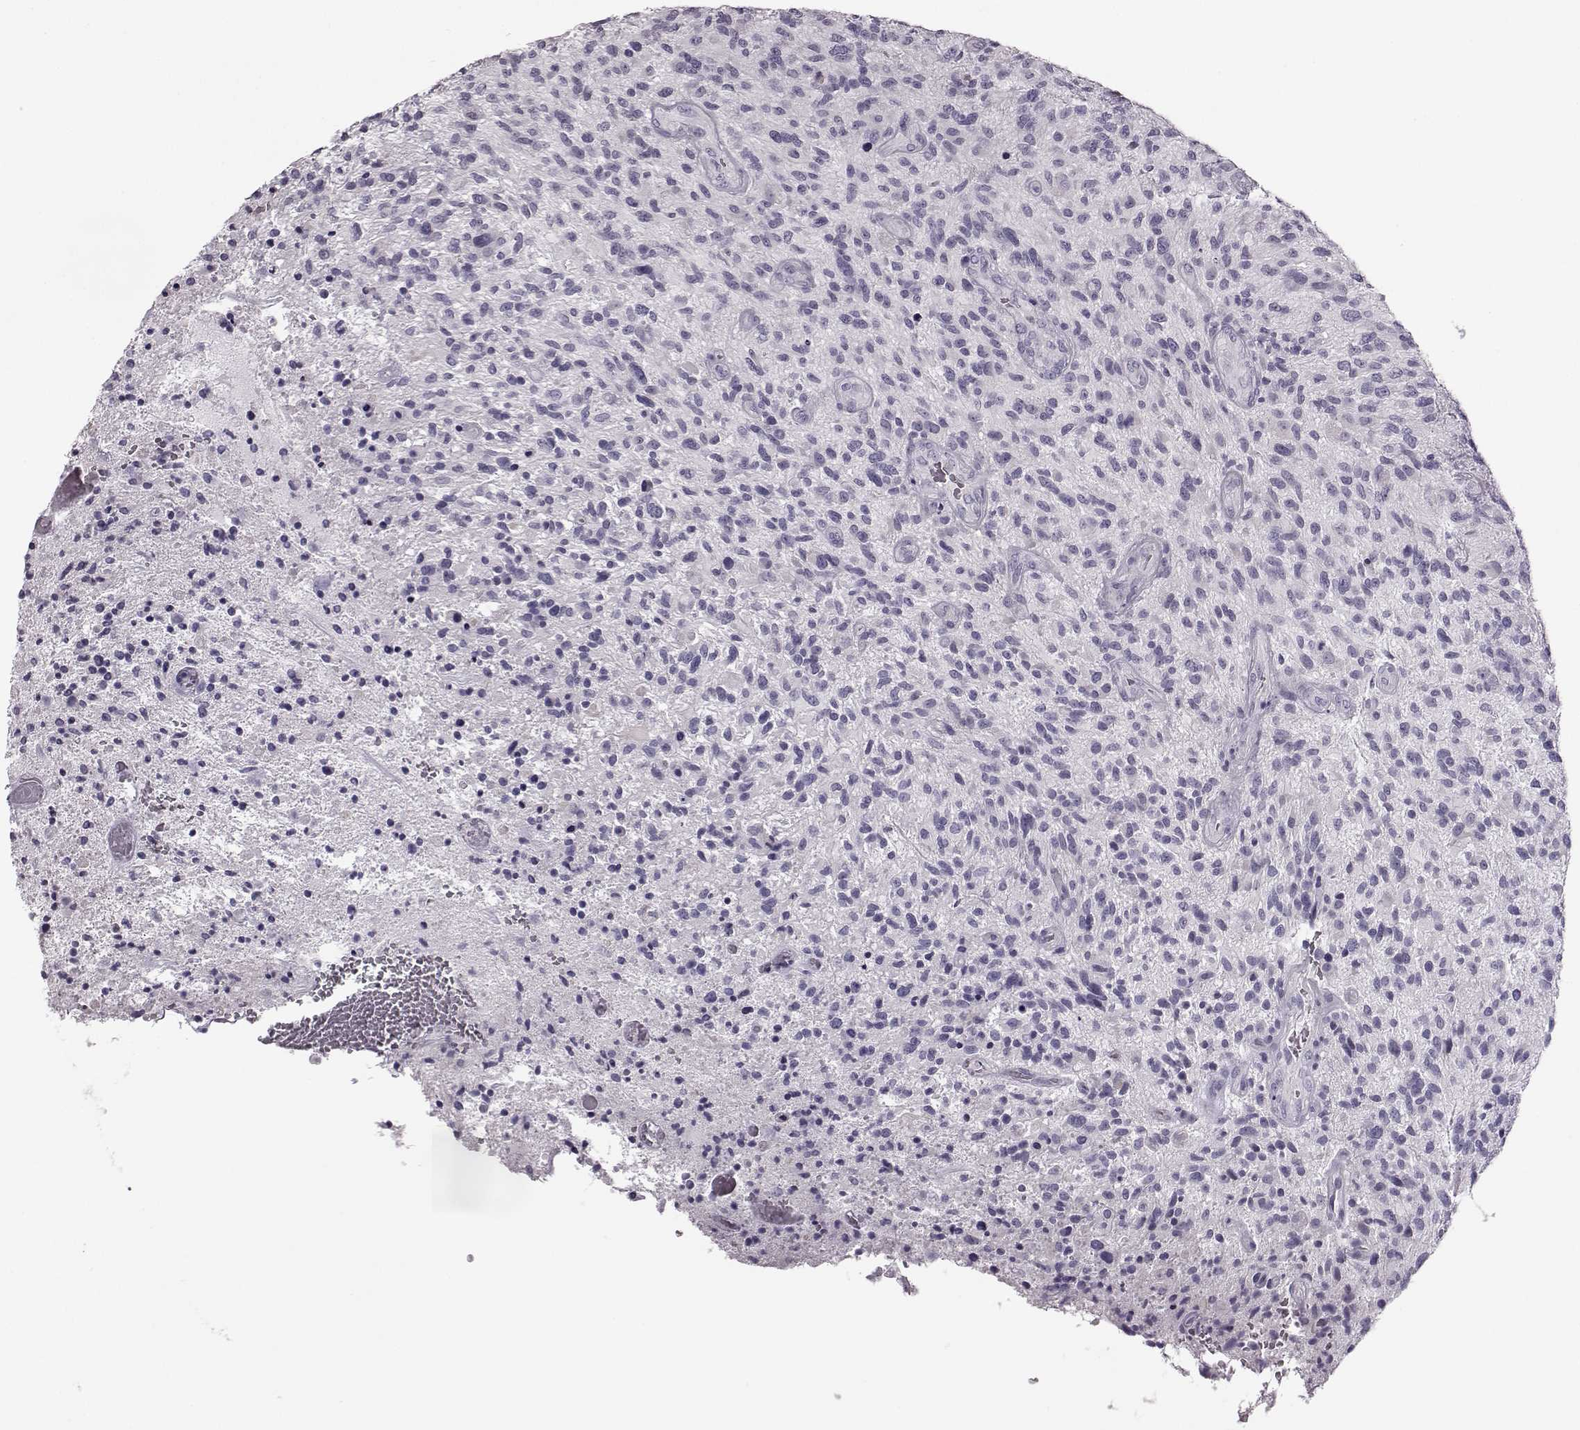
{"staining": {"intensity": "negative", "quantity": "none", "location": "none"}, "tissue": "glioma", "cell_type": "Tumor cells", "image_type": "cancer", "snomed": [{"axis": "morphology", "description": "Glioma, malignant, High grade"}, {"axis": "topography", "description": "Brain"}], "caption": "Tumor cells show no significant protein staining in glioma.", "gene": "ODAD4", "patient": {"sex": "male", "age": 47}}